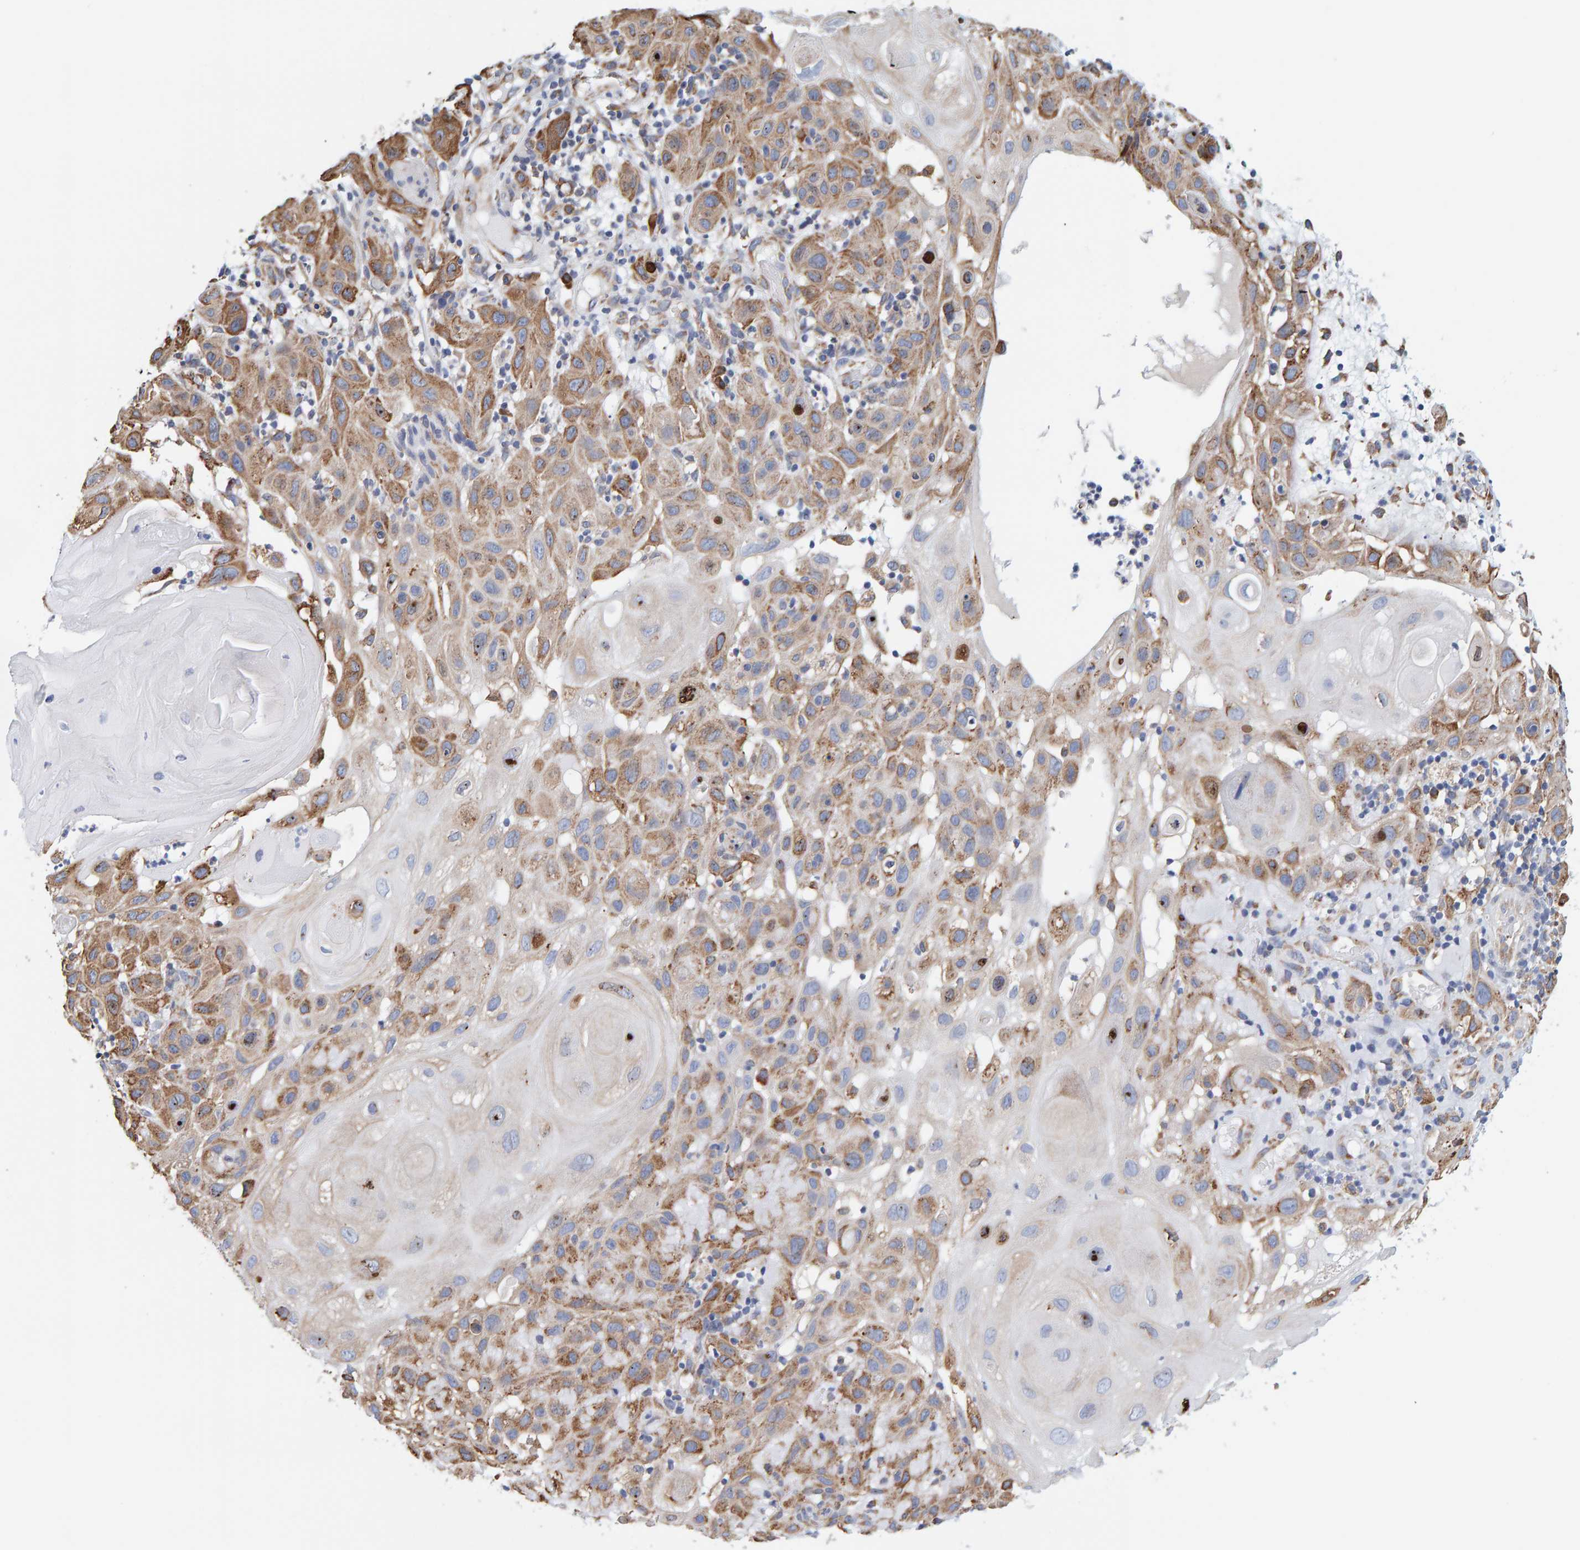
{"staining": {"intensity": "moderate", "quantity": ">75%", "location": "cytoplasmic/membranous"}, "tissue": "skin cancer", "cell_type": "Tumor cells", "image_type": "cancer", "snomed": [{"axis": "morphology", "description": "Squamous cell carcinoma, NOS"}, {"axis": "topography", "description": "Skin"}], "caption": "This photomicrograph reveals immunohistochemistry (IHC) staining of squamous cell carcinoma (skin), with medium moderate cytoplasmic/membranous expression in about >75% of tumor cells.", "gene": "SGPL1", "patient": {"sex": "female", "age": 96}}